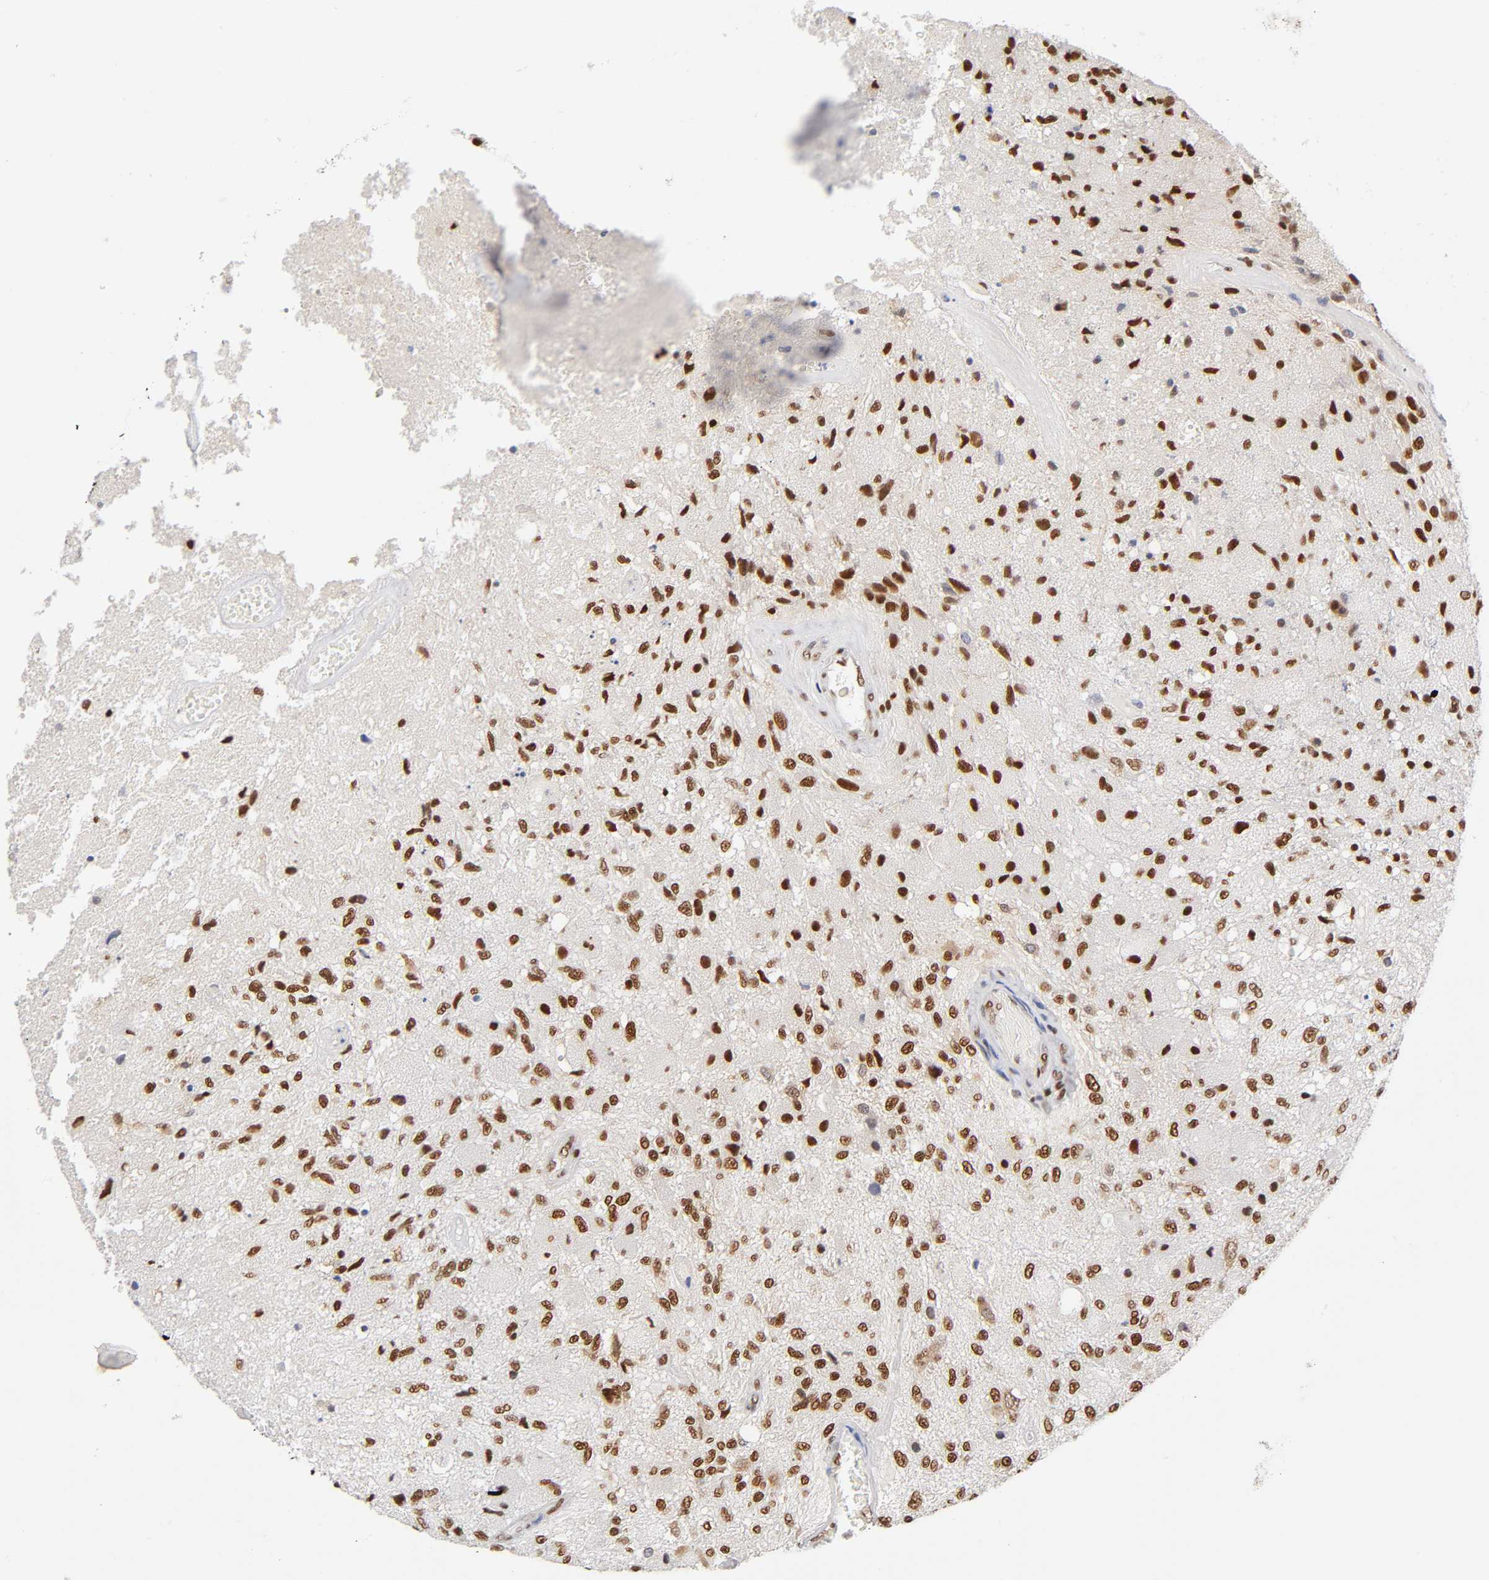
{"staining": {"intensity": "strong", "quantity": ">75%", "location": "nuclear"}, "tissue": "glioma", "cell_type": "Tumor cells", "image_type": "cancer", "snomed": [{"axis": "morphology", "description": "Normal tissue, NOS"}, {"axis": "morphology", "description": "Glioma, malignant, High grade"}, {"axis": "topography", "description": "Cerebral cortex"}], "caption": "A brown stain highlights strong nuclear expression of a protein in human glioma tumor cells. (brown staining indicates protein expression, while blue staining denotes nuclei).", "gene": "ILKAP", "patient": {"sex": "male", "age": 77}}